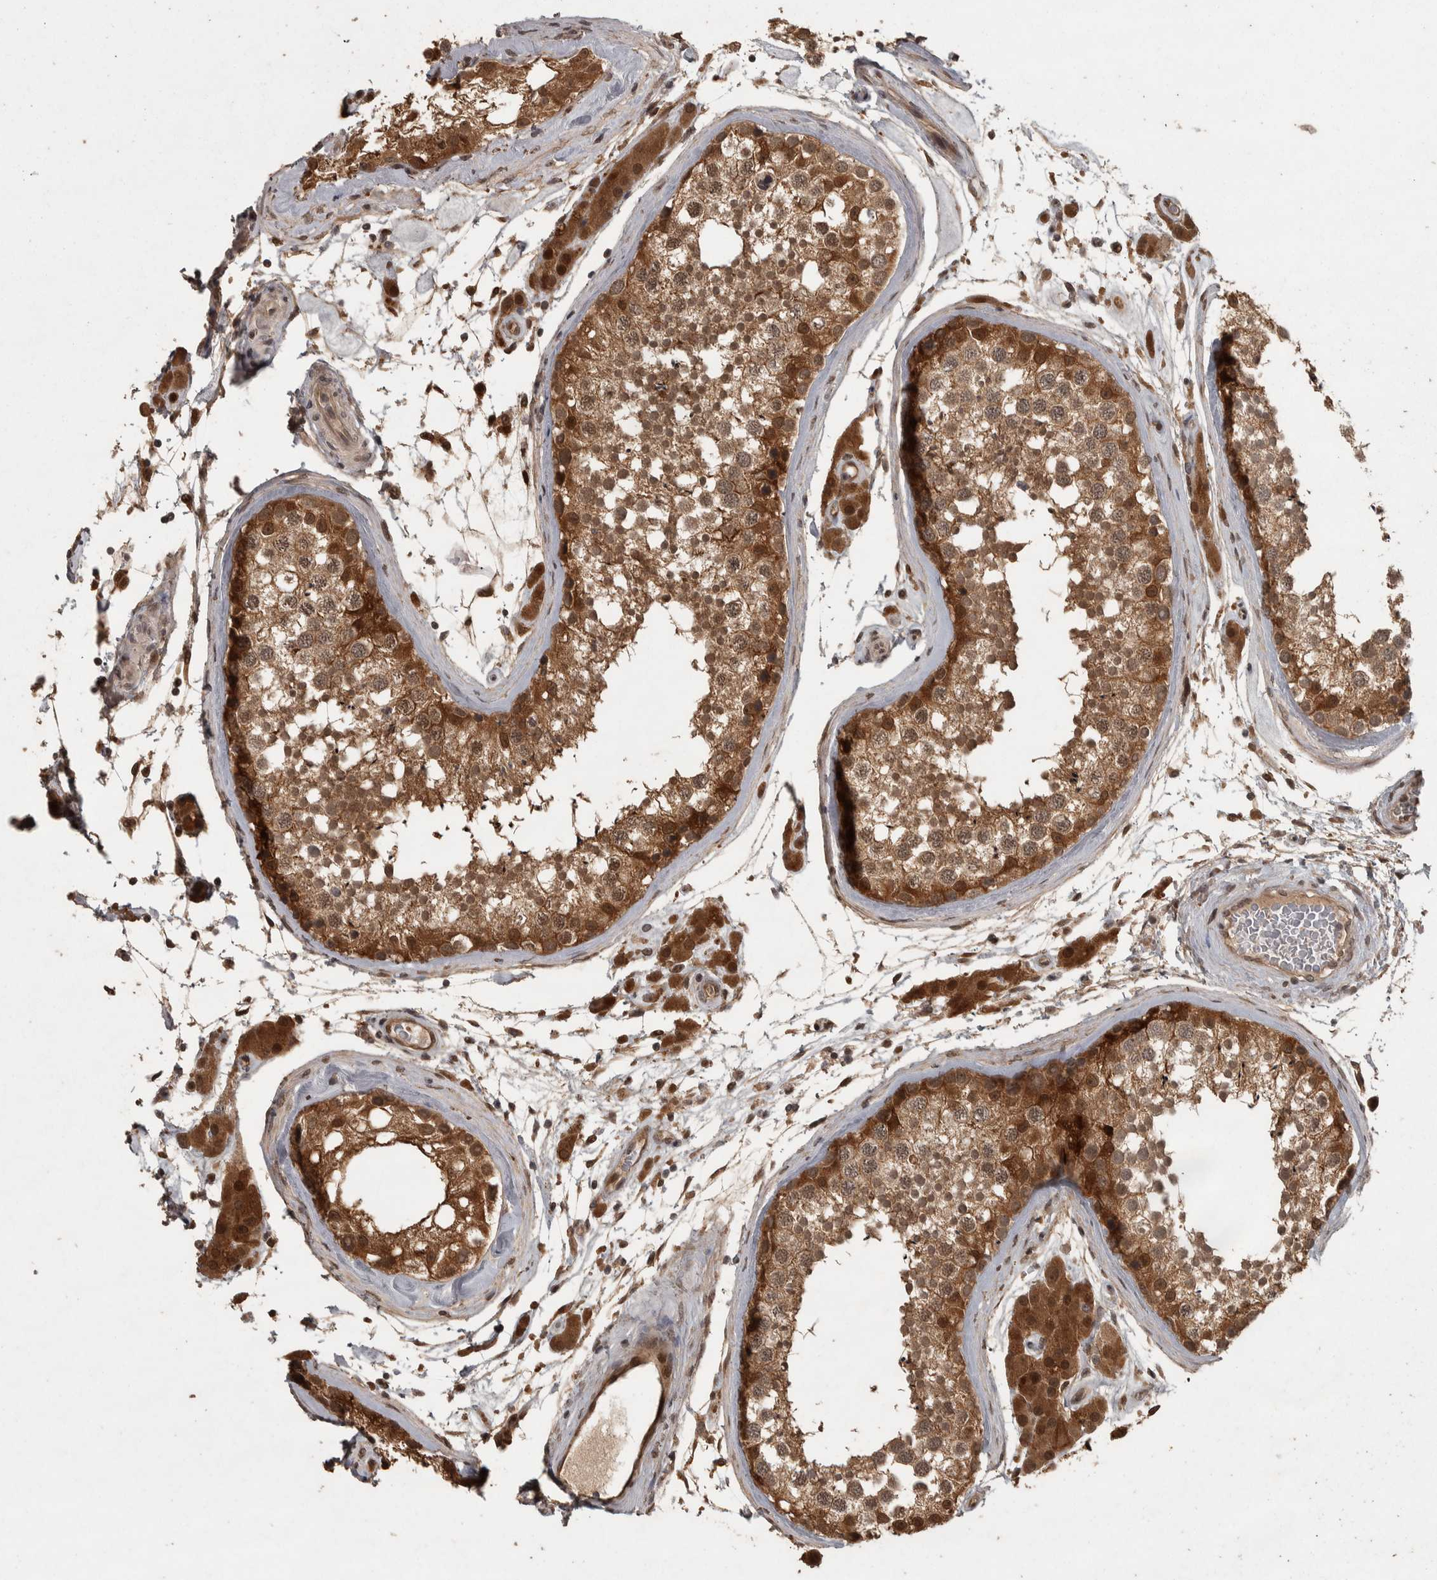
{"staining": {"intensity": "strong", "quantity": ">75%", "location": "cytoplasmic/membranous,nuclear"}, "tissue": "testis", "cell_type": "Cells in seminiferous ducts", "image_type": "normal", "snomed": [{"axis": "morphology", "description": "Normal tissue, NOS"}, {"axis": "topography", "description": "Testis"}], "caption": "Strong cytoplasmic/membranous,nuclear positivity is present in approximately >75% of cells in seminiferous ducts in normal testis.", "gene": "ACO1", "patient": {"sex": "male", "age": 46}}